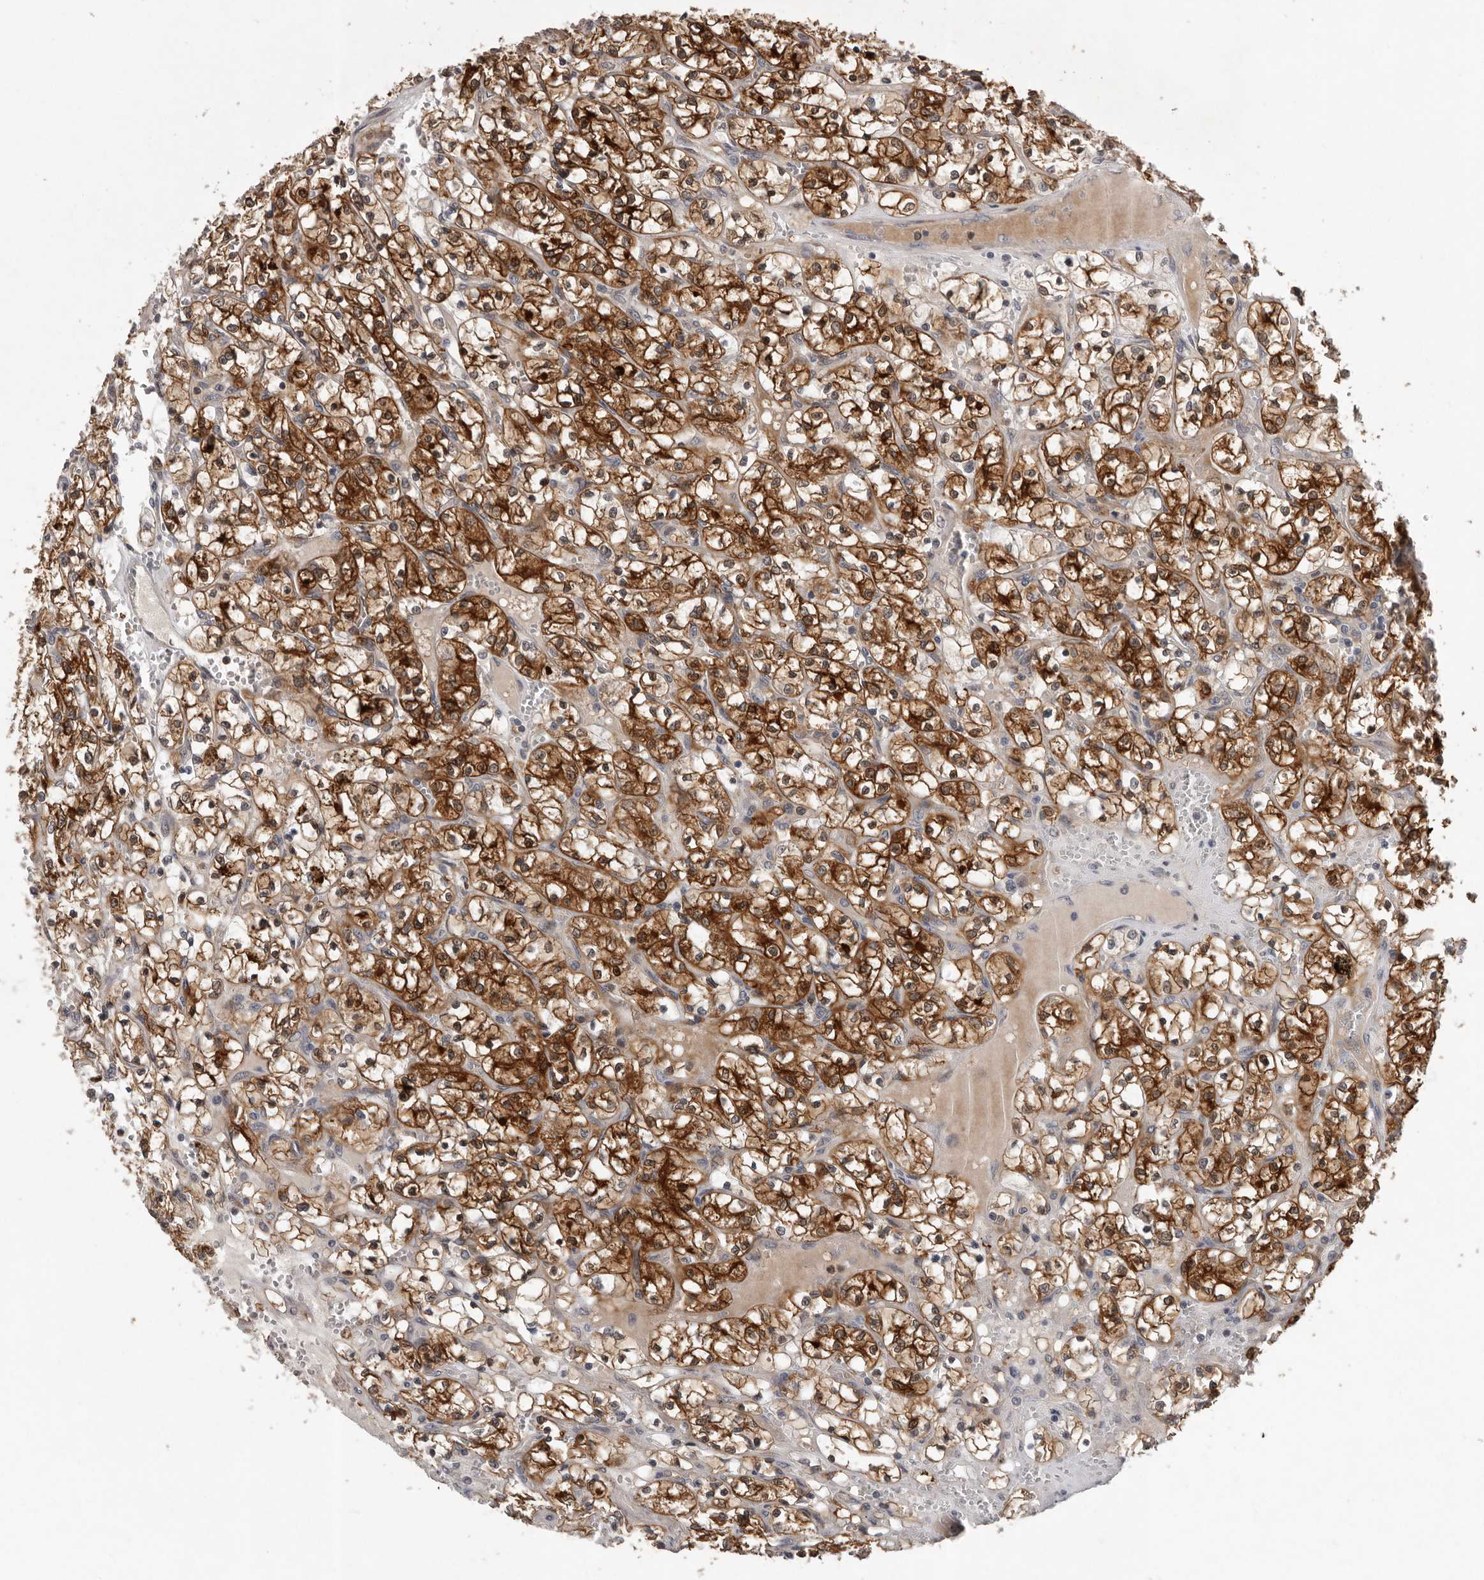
{"staining": {"intensity": "strong", "quantity": ">75%", "location": "cytoplasmic/membranous"}, "tissue": "renal cancer", "cell_type": "Tumor cells", "image_type": "cancer", "snomed": [{"axis": "morphology", "description": "Adenocarcinoma, NOS"}, {"axis": "topography", "description": "Kidney"}], "caption": "A high-resolution histopathology image shows immunohistochemistry staining of adenocarcinoma (renal), which displays strong cytoplasmic/membranous positivity in approximately >75% of tumor cells.", "gene": "RALGPS2", "patient": {"sex": "female", "age": 69}}